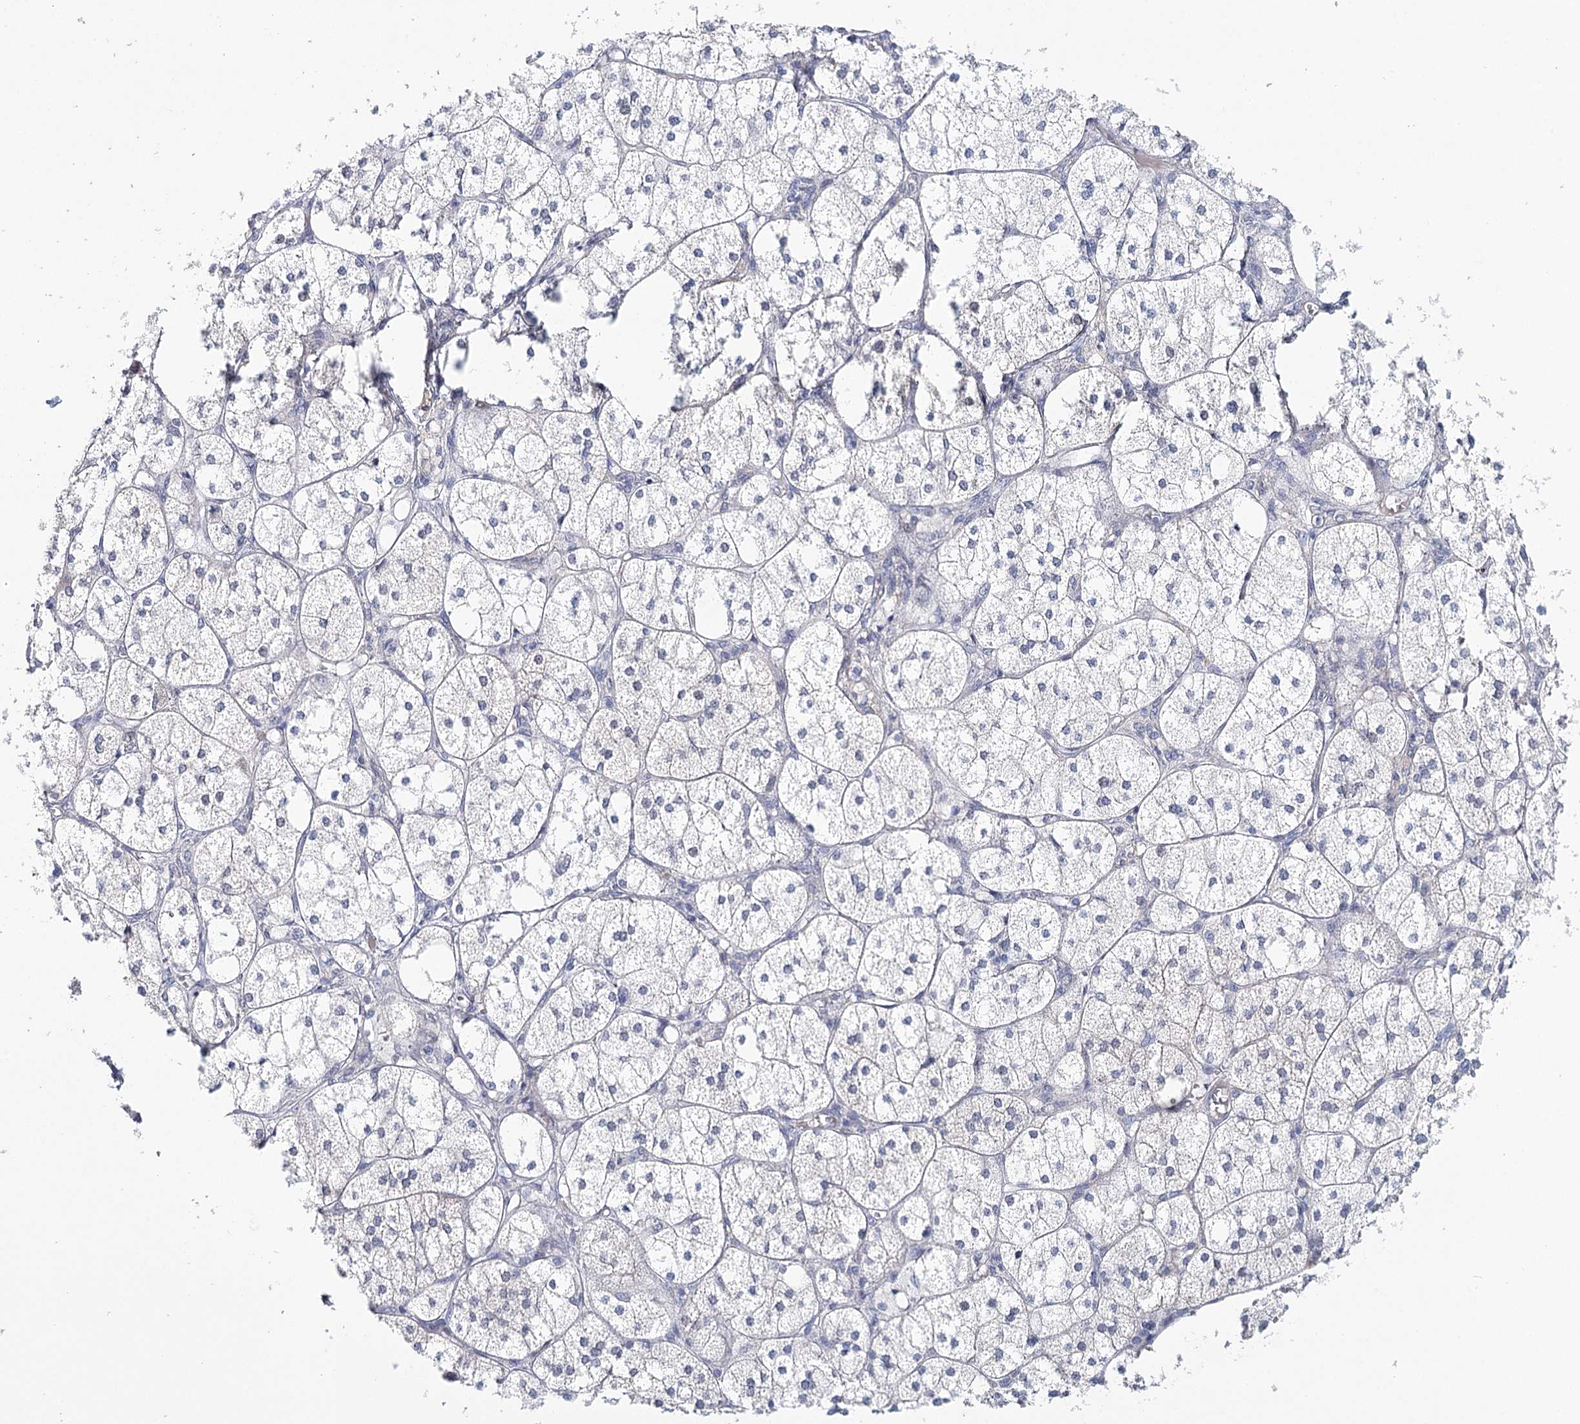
{"staining": {"intensity": "weak", "quantity": "<25%", "location": "cytoplasmic/membranous"}, "tissue": "adrenal gland", "cell_type": "Glandular cells", "image_type": "normal", "snomed": [{"axis": "morphology", "description": "Normal tissue, NOS"}, {"axis": "topography", "description": "Adrenal gland"}], "caption": "Adrenal gland was stained to show a protein in brown. There is no significant expression in glandular cells. (DAB IHC with hematoxylin counter stain).", "gene": "HSPA4L", "patient": {"sex": "female", "age": 61}}